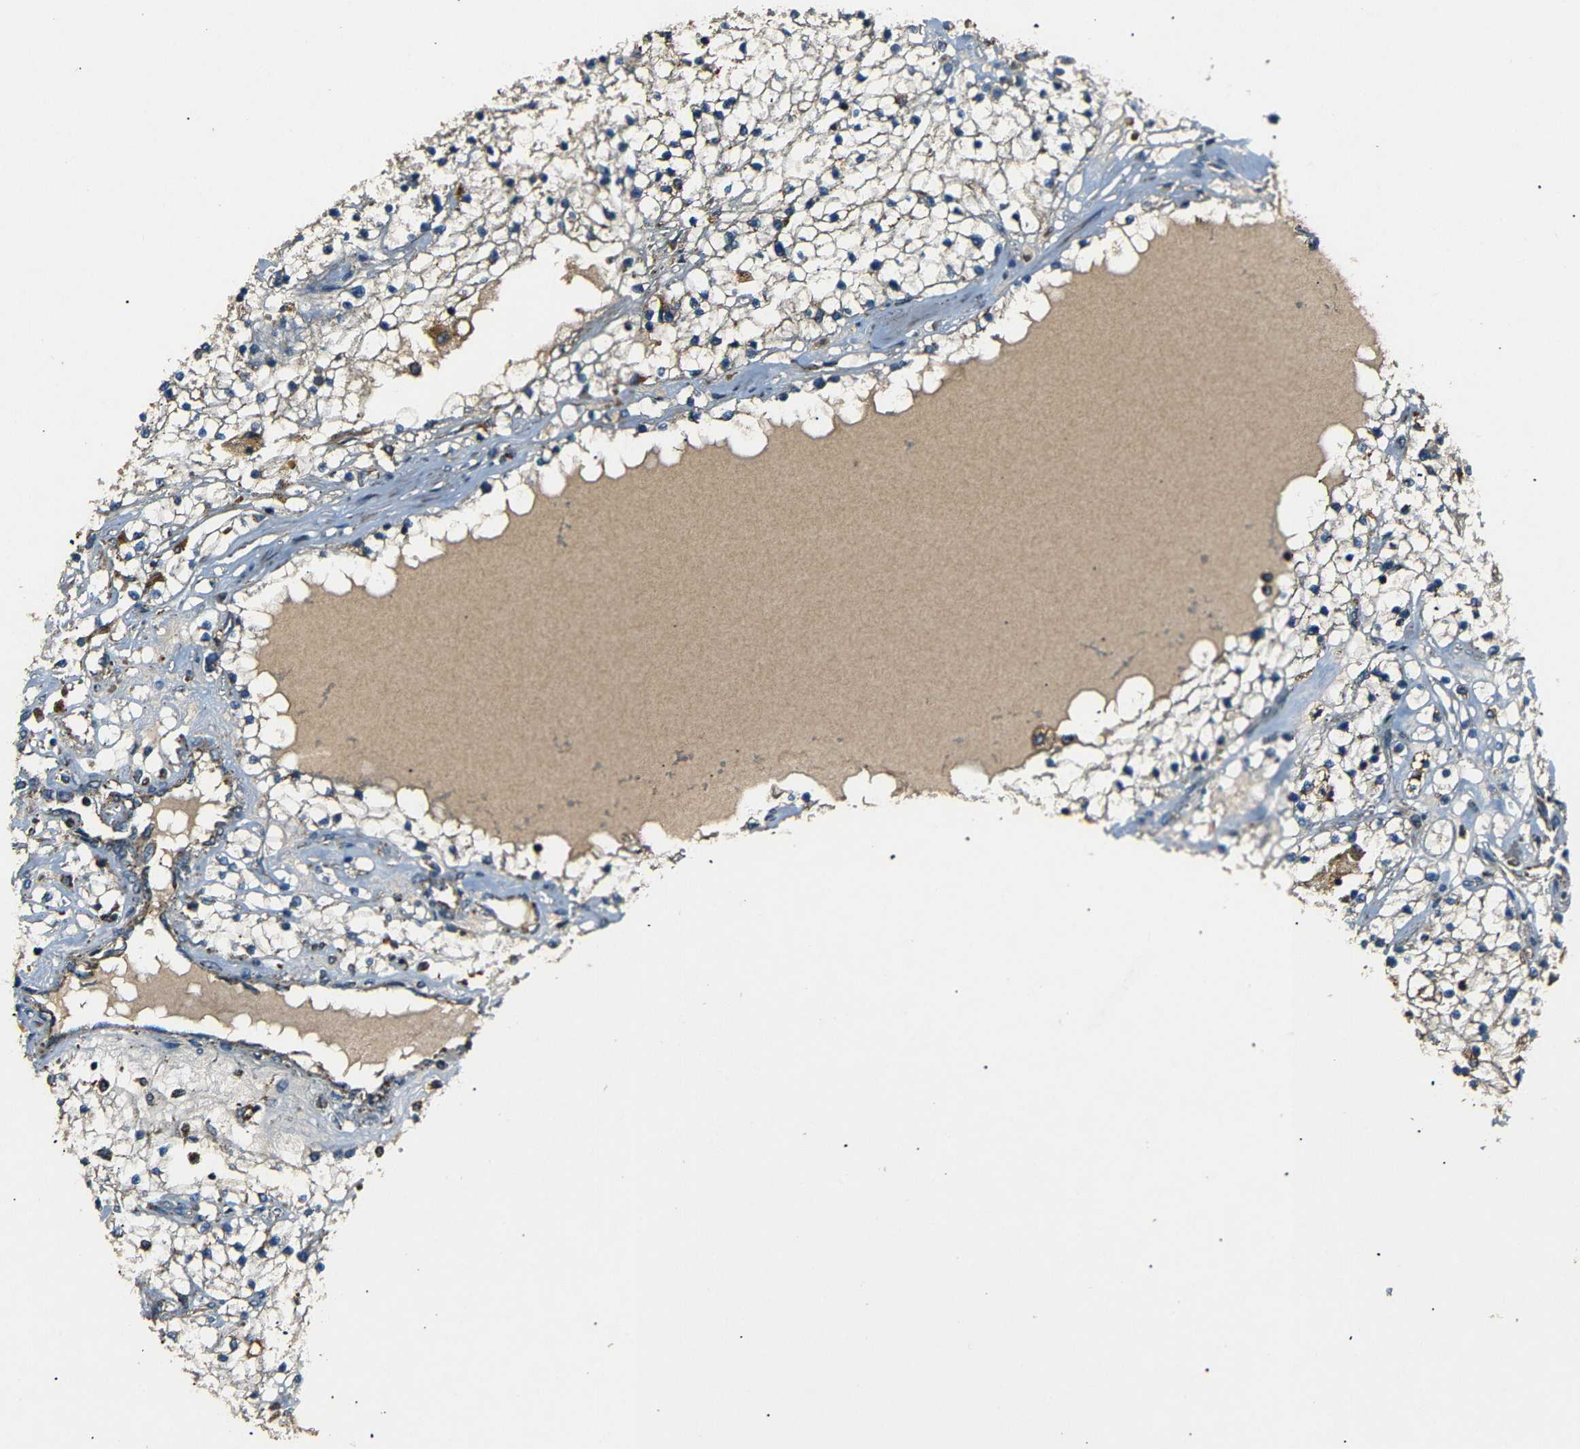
{"staining": {"intensity": "weak", "quantity": "25%-75%", "location": "cytoplasmic/membranous"}, "tissue": "renal cancer", "cell_type": "Tumor cells", "image_type": "cancer", "snomed": [{"axis": "morphology", "description": "Adenocarcinoma, NOS"}, {"axis": "topography", "description": "Kidney"}], "caption": "The micrograph exhibits a brown stain indicating the presence of a protein in the cytoplasmic/membranous of tumor cells in renal adenocarcinoma. (DAB (3,3'-diaminobenzidine) = brown stain, brightfield microscopy at high magnification).", "gene": "NETO2", "patient": {"sex": "male", "age": 68}}